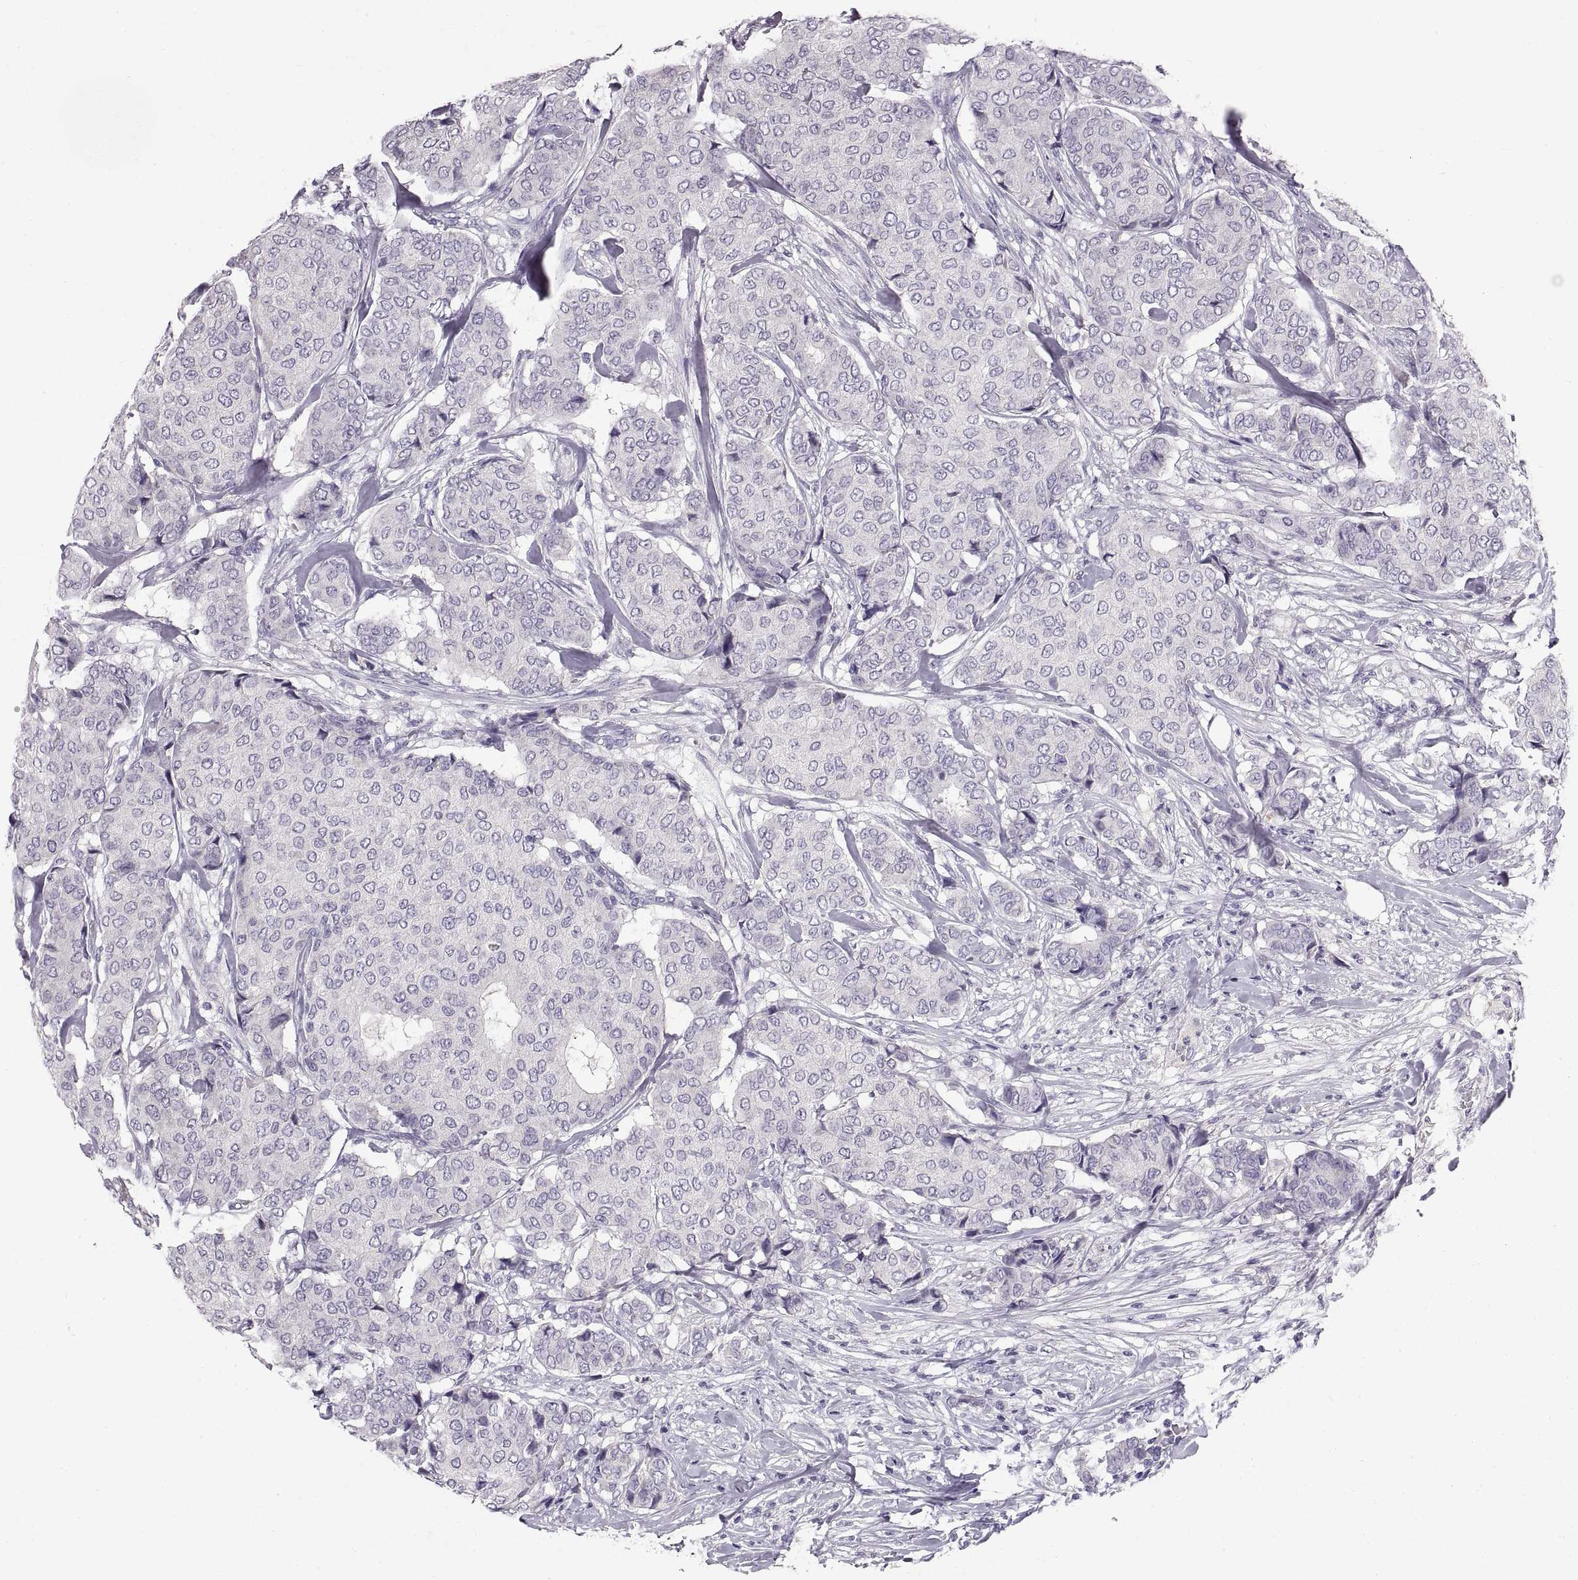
{"staining": {"intensity": "negative", "quantity": "none", "location": "none"}, "tissue": "breast cancer", "cell_type": "Tumor cells", "image_type": "cancer", "snomed": [{"axis": "morphology", "description": "Duct carcinoma"}, {"axis": "topography", "description": "Breast"}], "caption": "Immunohistochemistry (IHC) image of human intraductal carcinoma (breast) stained for a protein (brown), which demonstrates no positivity in tumor cells.", "gene": "ADAM32", "patient": {"sex": "female", "age": 75}}